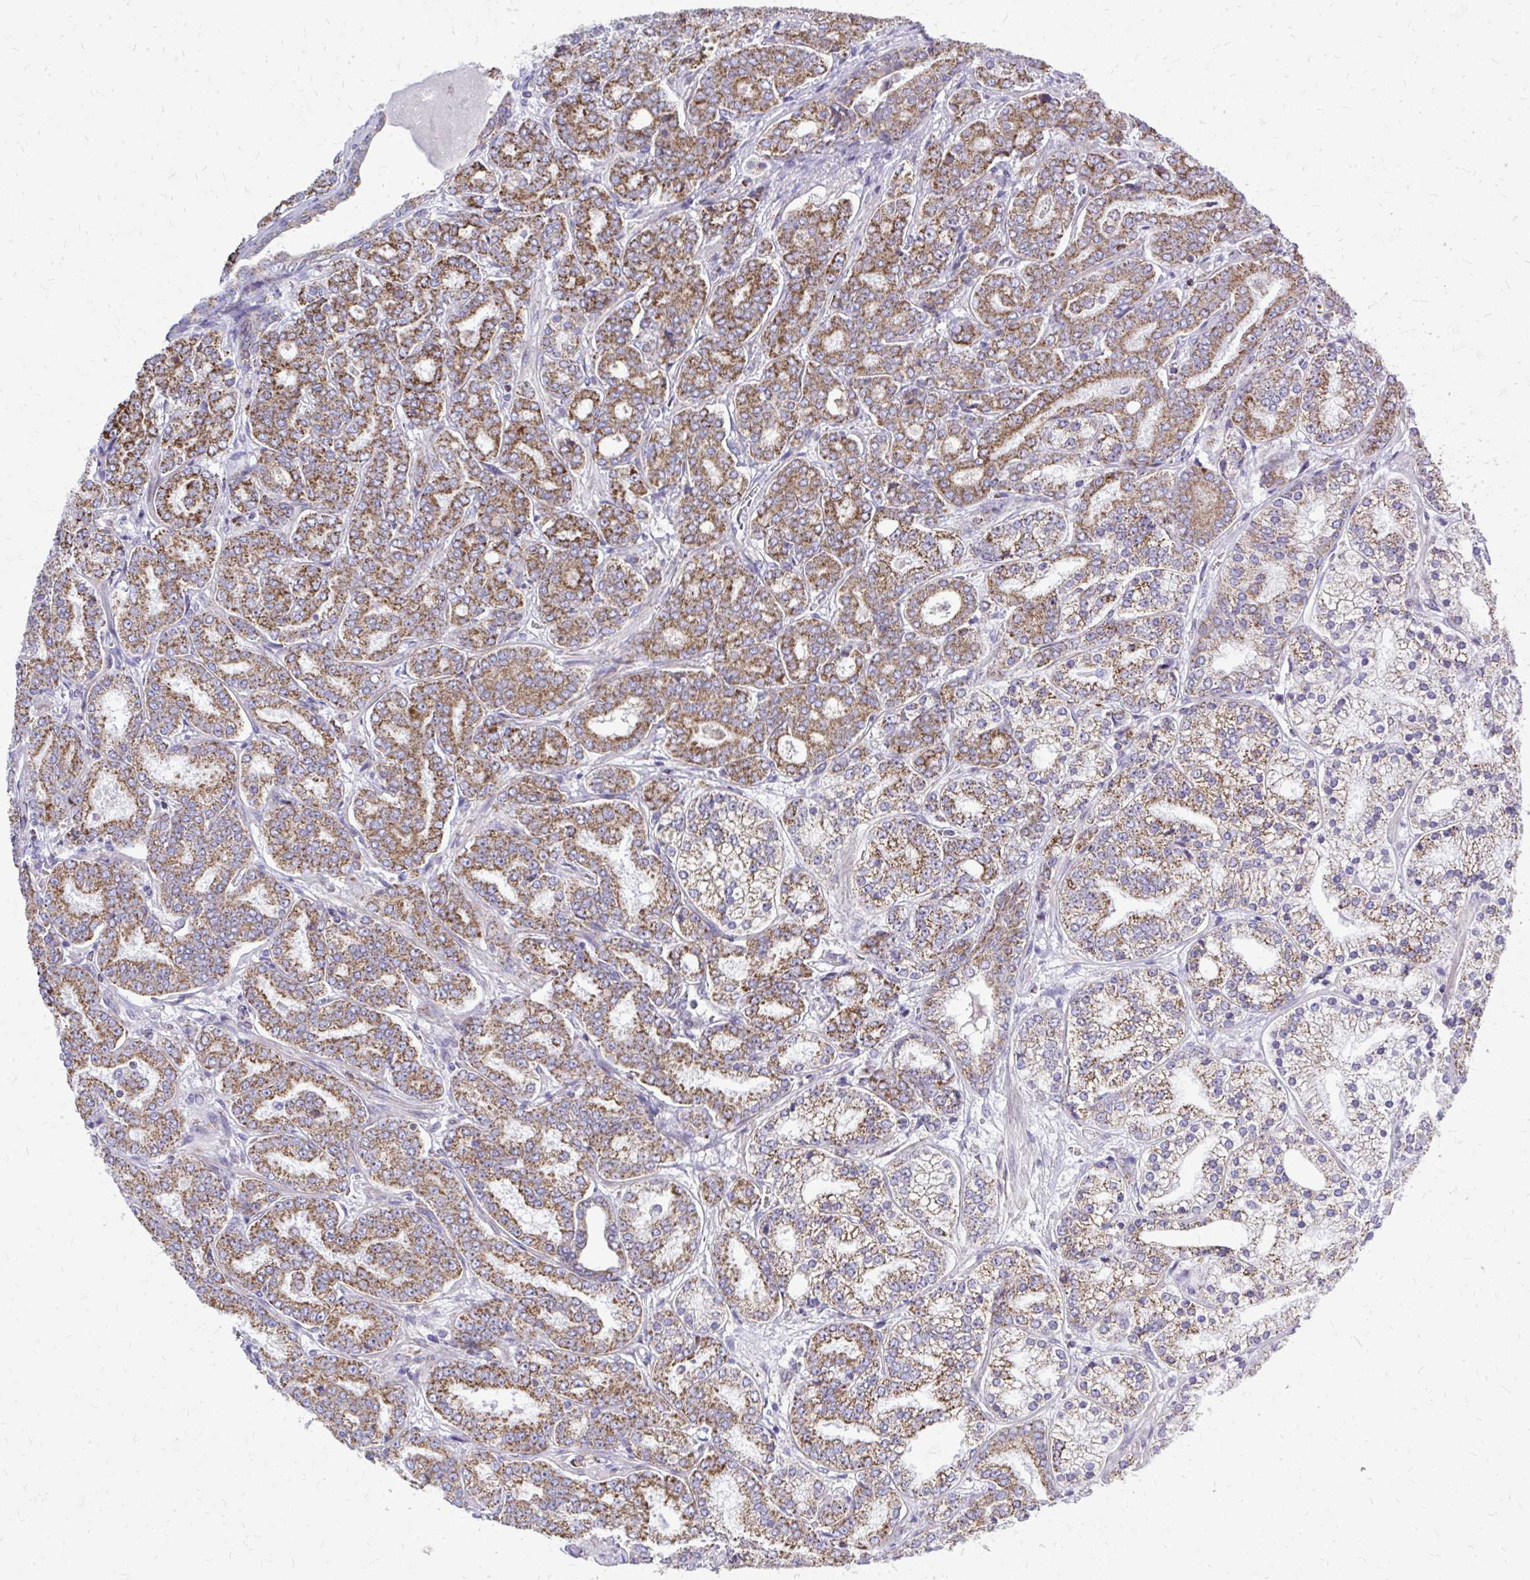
{"staining": {"intensity": "strong", "quantity": ">75%", "location": "cytoplasmic/membranous"}, "tissue": "prostate cancer", "cell_type": "Tumor cells", "image_type": "cancer", "snomed": [{"axis": "morphology", "description": "Adenocarcinoma, High grade"}, {"axis": "topography", "description": "Prostate"}], "caption": "IHC (DAB (3,3'-diaminobenzidine)) staining of prostate adenocarcinoma (high-grade) reveals strong cytoplasmic/membranous protein expression in about >75% of tumor cells.", "gene": "ZNF362", "patient": {"sex": "male", "age": 72}}